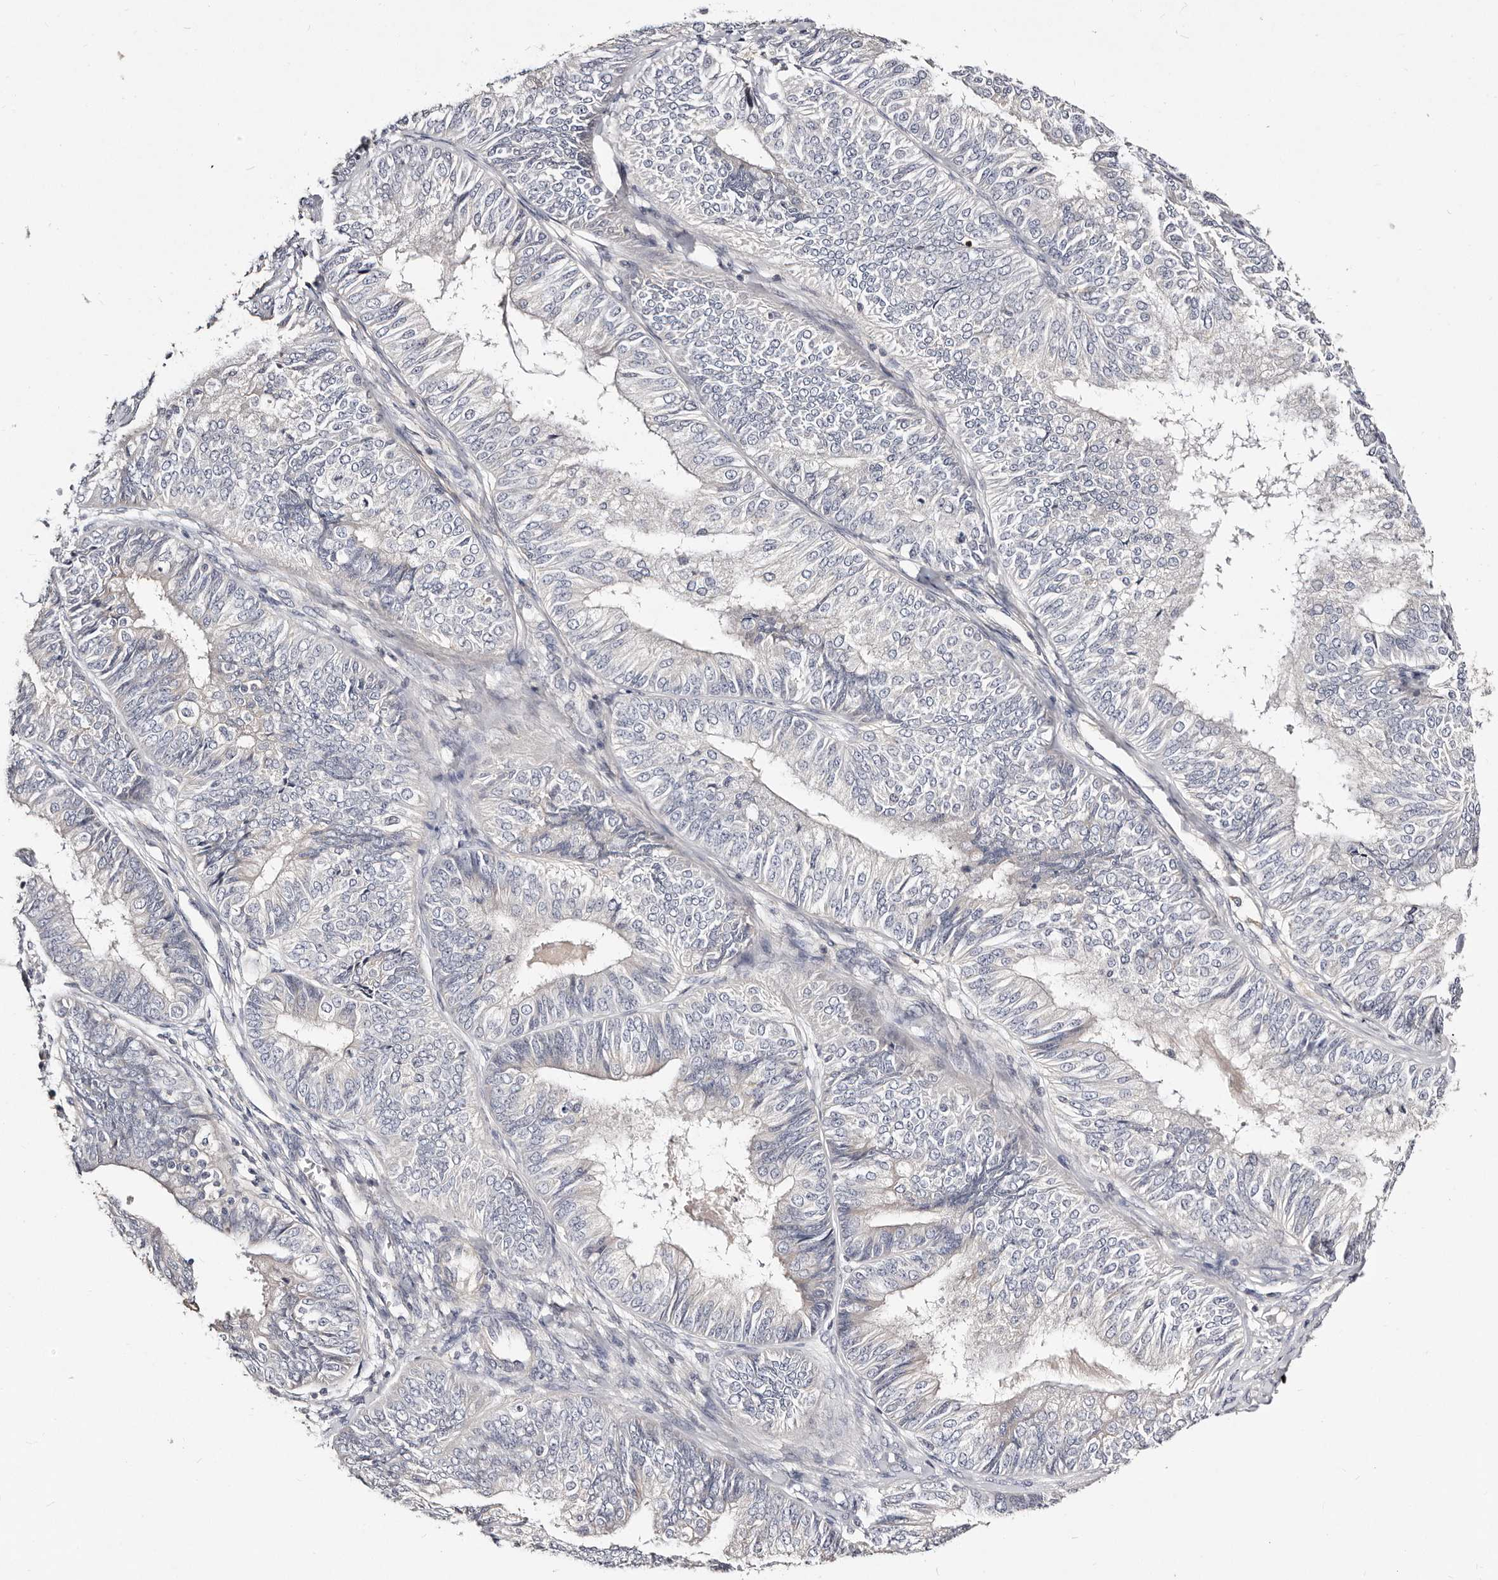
{"staining": {"intensity": "negative", "quantity": "none", "location": "none"}, "tissue": "endometrial cancer", "cell_type": "Tumor cells", "image_type": "cancer", "snomed": [{"axis": "morphology", "description": "Adenocarcinoma, NOS"}, {"axis": "topography", "description": "Endometrium"}], "caption": "This is an immunohistochemistry (IHC) micrograph of human endometrial cancer (adenocarcinoma). There is no positivity in tumor cells.", "gene": "MRPS33", "patient": {"sex": "female", "age": 58}}